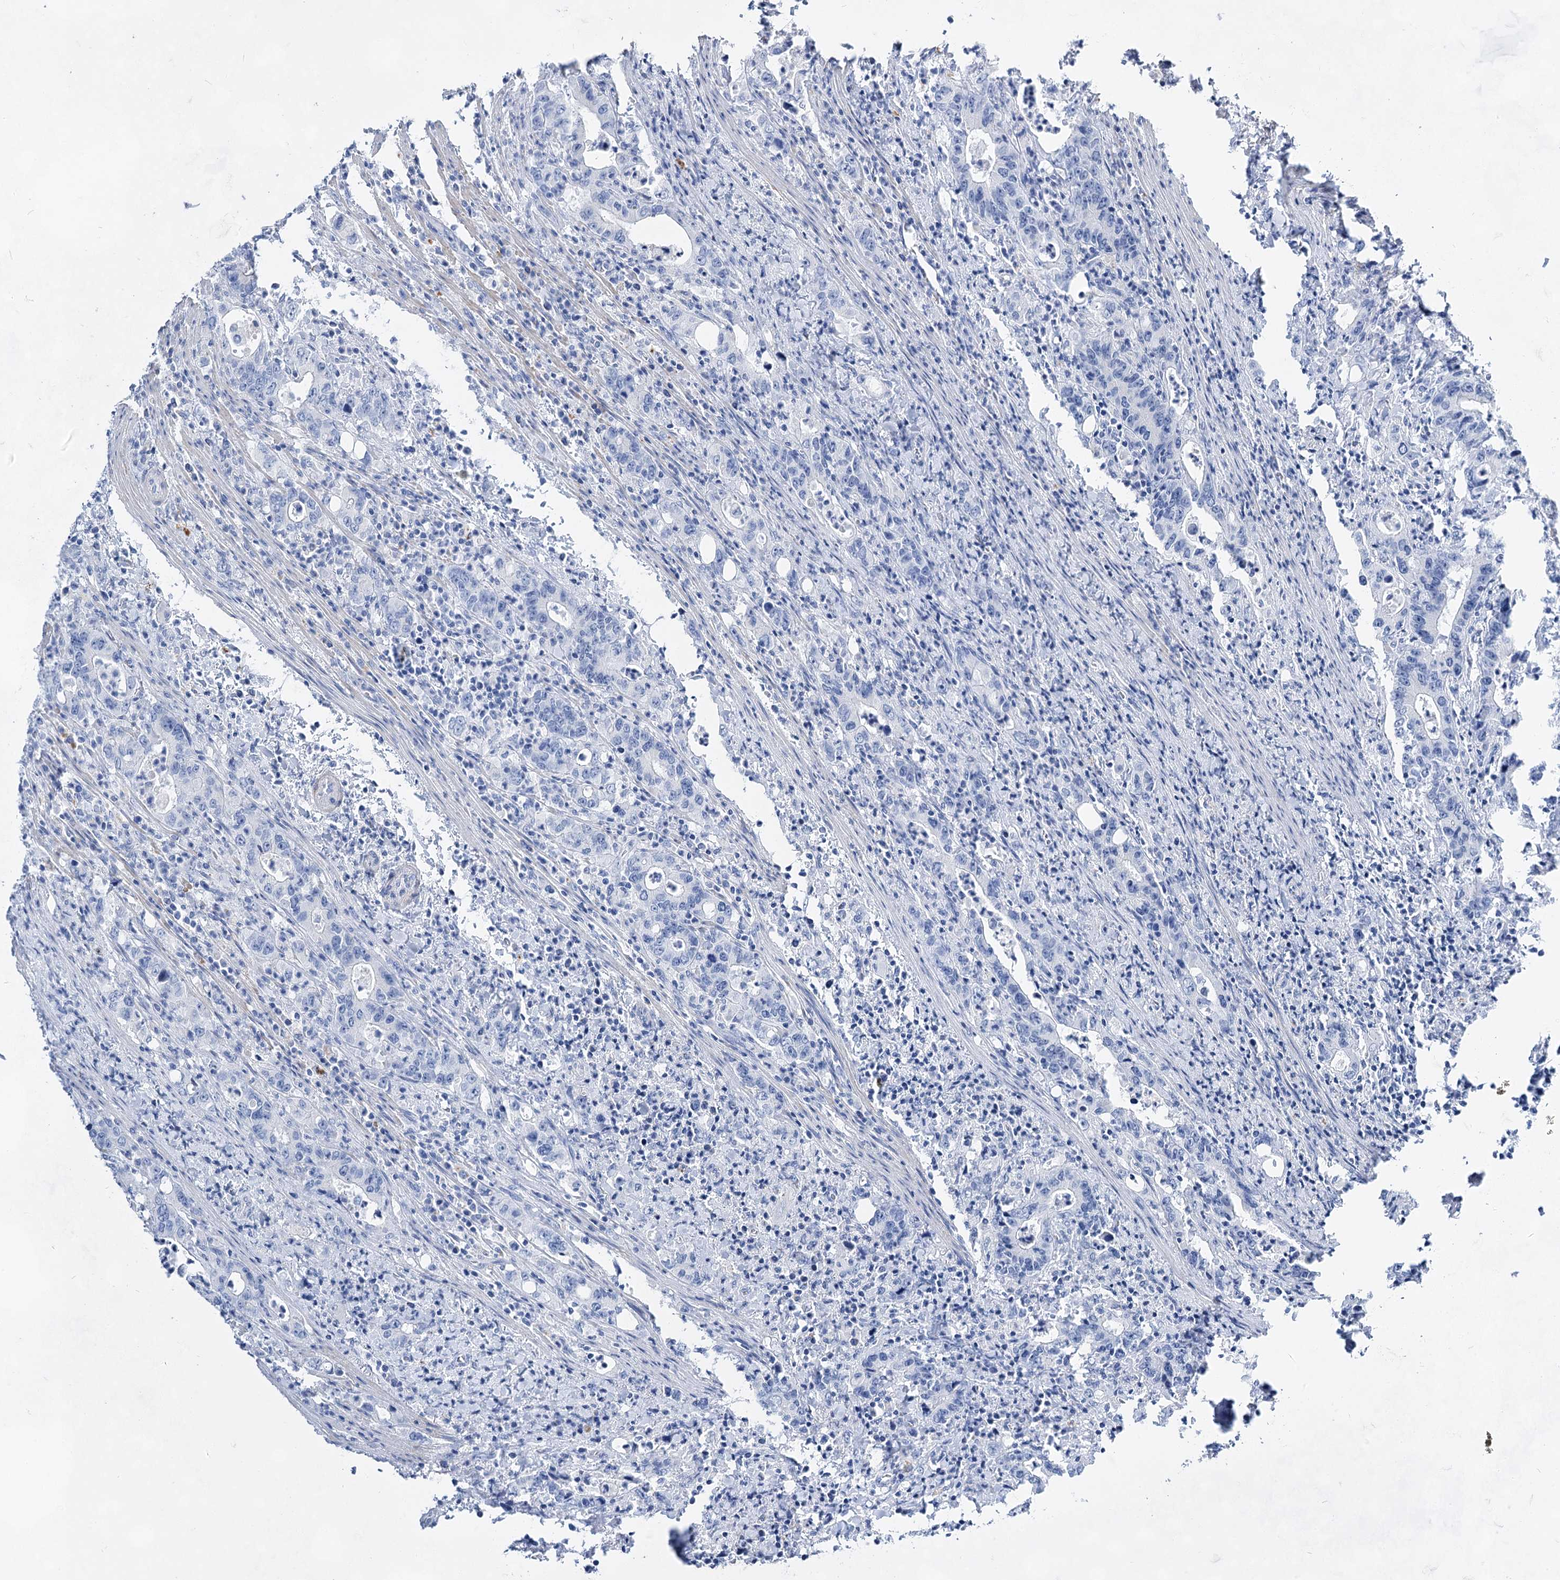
{"staining": {"intensity": "negative", "quantity": "none", "location": "none"}, "tissue": "colorectal cancer", "cell_type": "Tumor cells", "image_type": "cancer", "snomed": [{"axis": "morphology", "description": "Adenocarcinoma, NOS"}, {"axis": "topography", "description": "Colon"}], "caption": "Immunohistochemistry (IHC) of colorectal cancer demonstrates no staining in tumor cells. Nuclei are stained in blue.", "gene": "ACRV1", "patient": {"sex": "female", "age": 75}}